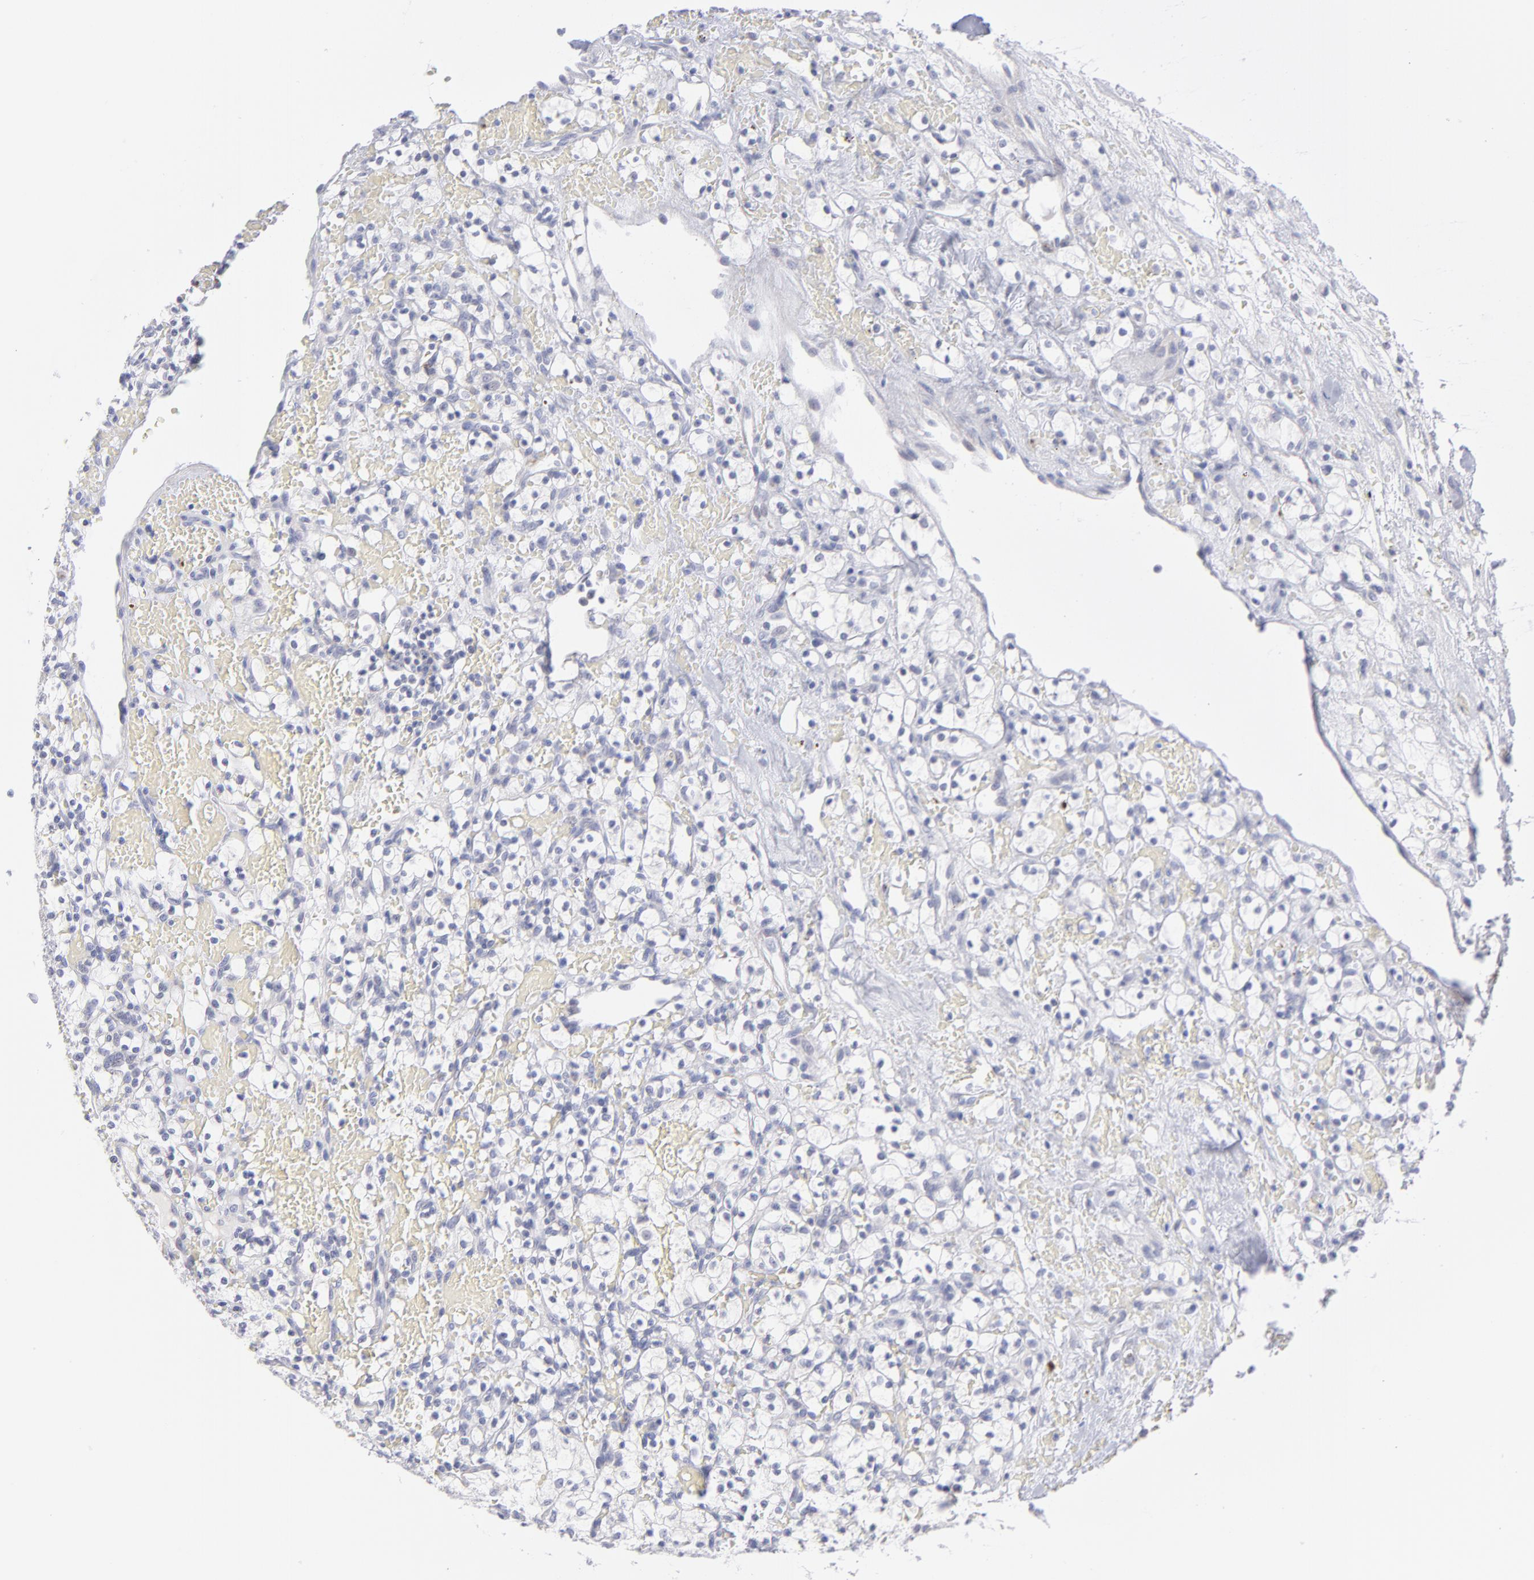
{"staining": {"intensity": "negative", "quantity": "none", "location": "none"}, "tissue": "renal cancer", "cell_type": "Tumor cells", "image_type": "cancer", "snomed": [{"axis": "morphology", "description": "Adenocarcinoma, NOS"}, {"axis": "topography", "description": "Kidney"}], "caption": "This is an immunohistochemistry image of renal adenocarcinoma. There is no positivity in tumor cells.", "gene": "MTHFD2", "patient": {"sex": "female", "age": 60}}